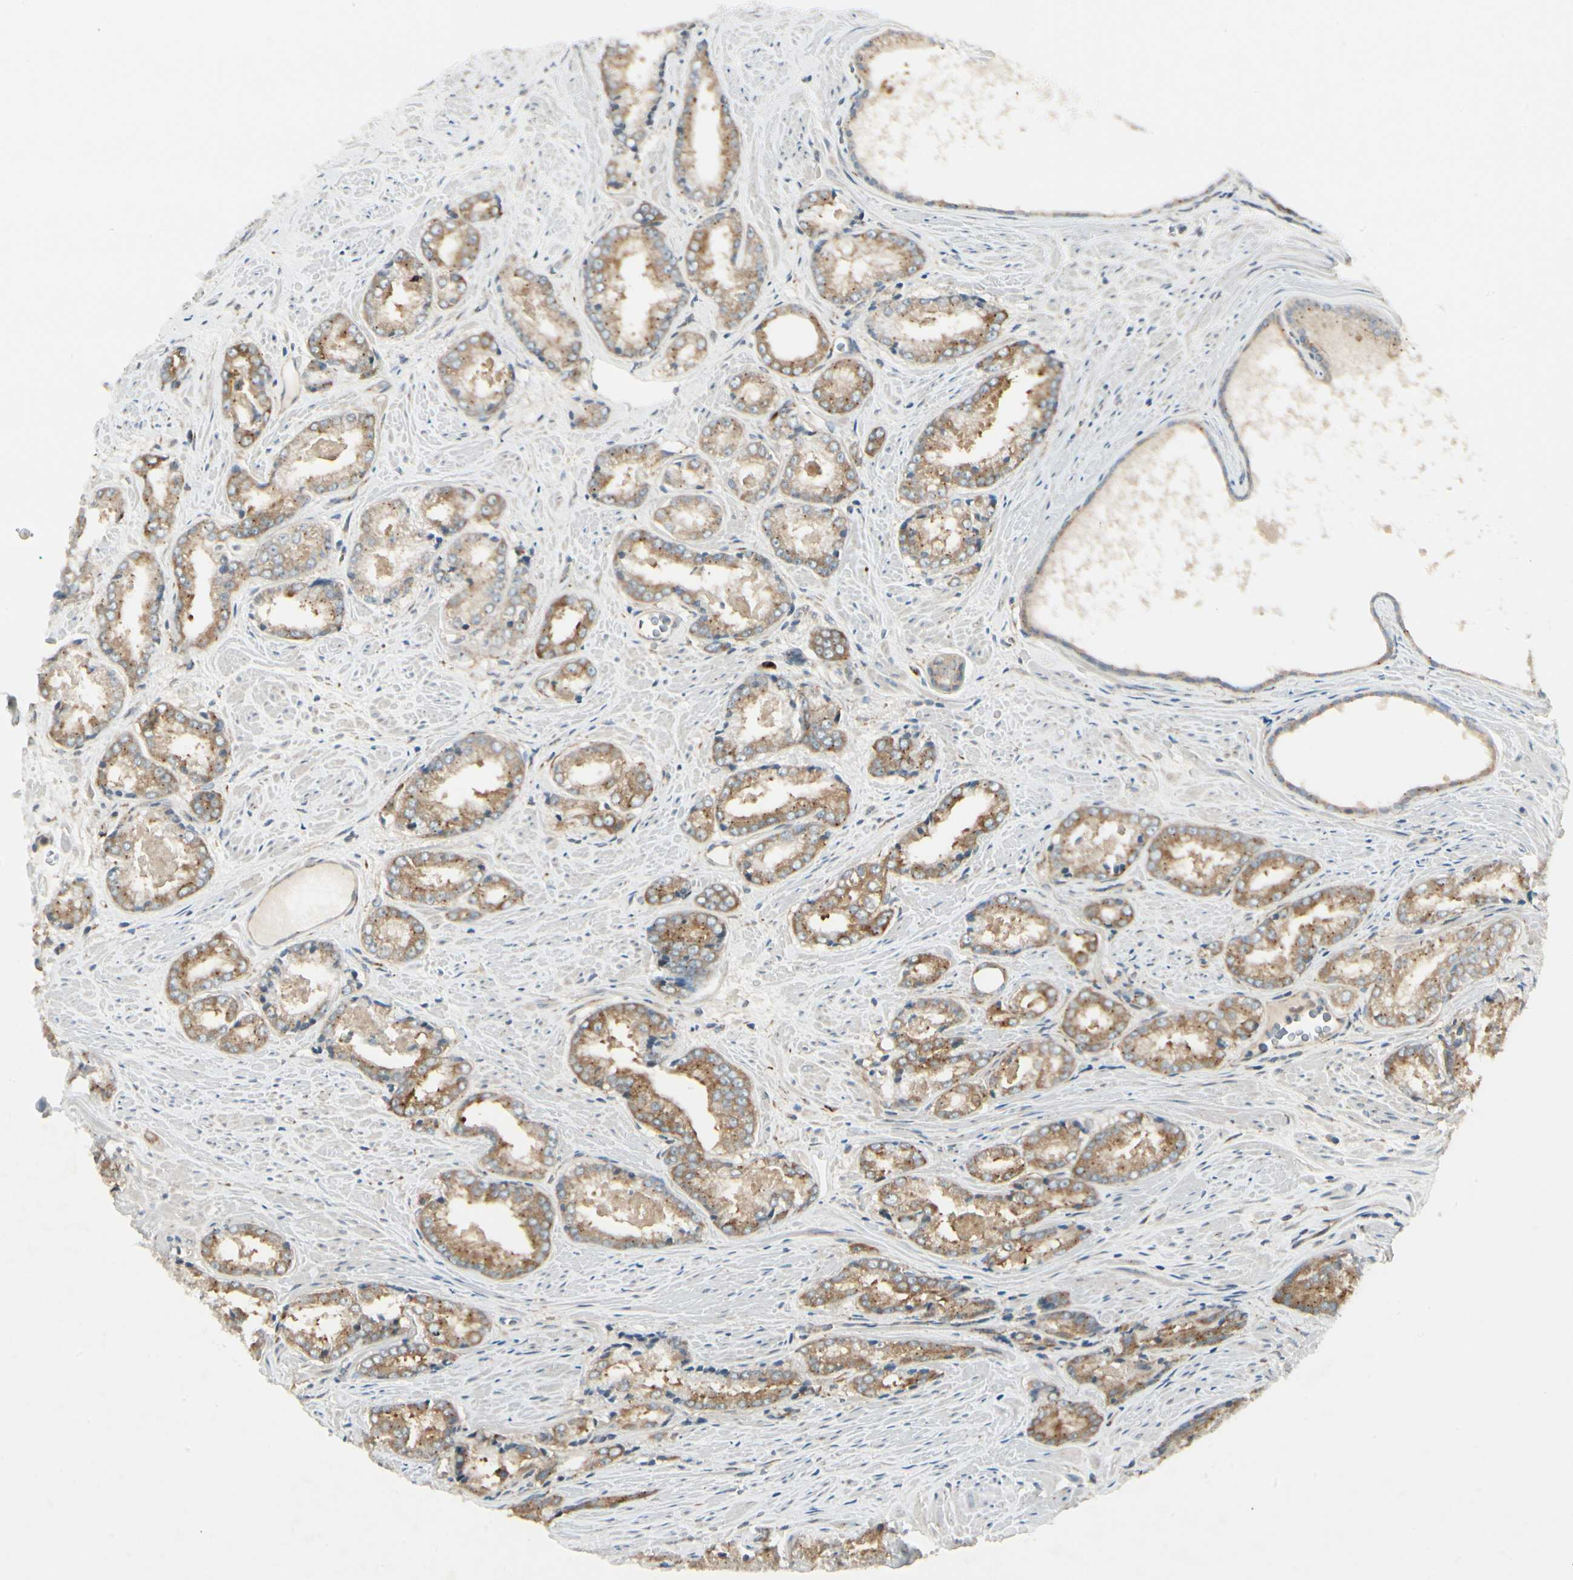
{"staining": {"intensity": "moderate", "quantity": ">75%", "location": "cytoplasmic/membranous"}, "tissue": "prostate cancer", "cell_type": "Tumor cells", "image_type": "cancer", "snomed": [{"axis": "morphology", "description": "Adenocarcinoma, Low grade"}, {"axis": "topography", "description": "Prostate"}], "caption": "A brown stain highlights moderate cytoplasmic/membranous staining of a protein in human prostate cancer tumor cells.", "gene": "MANSC1", "patient": {"sex": "male", "age": 64}}